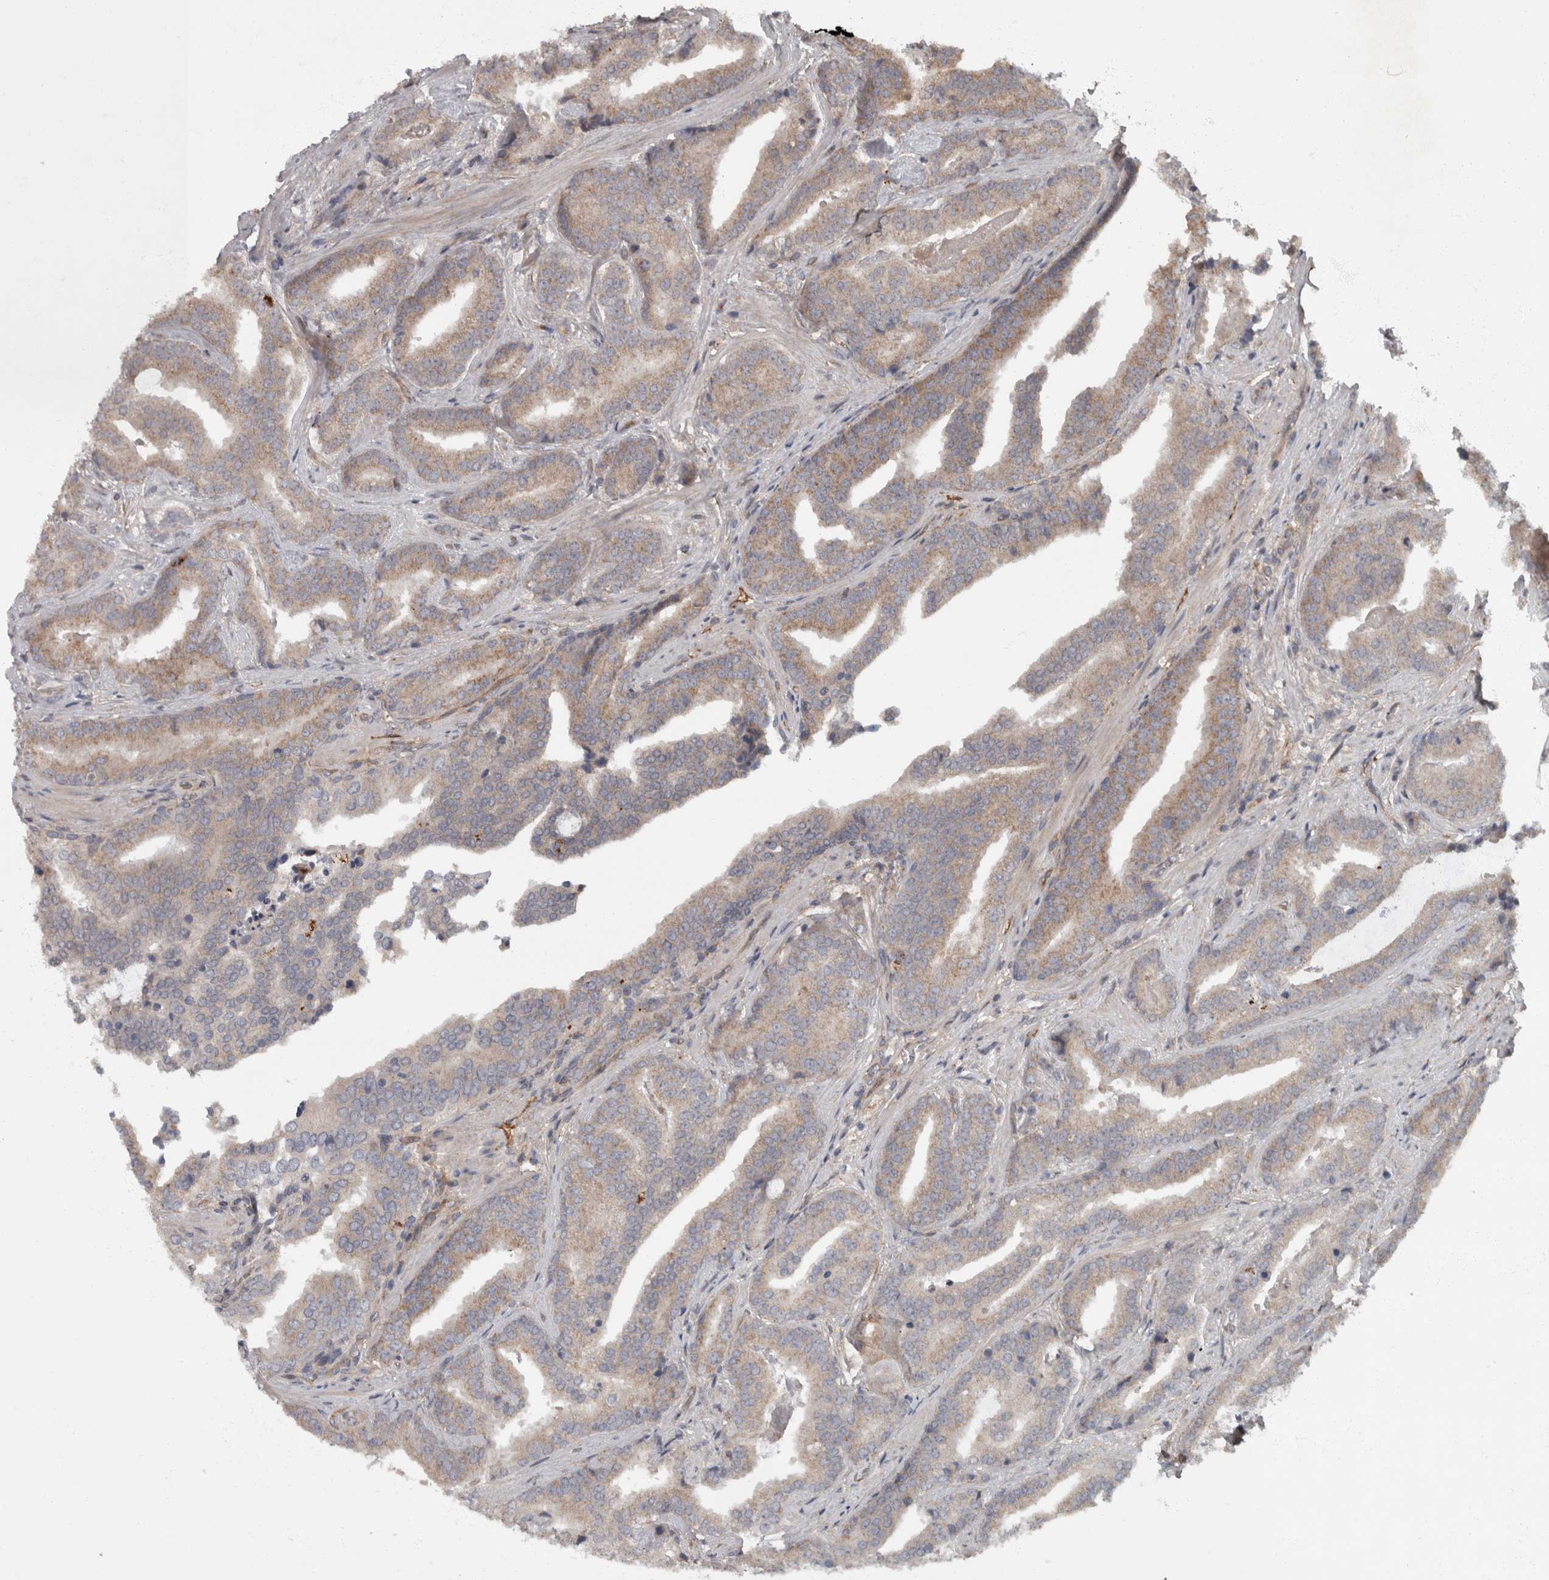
{"staining": {"intensity": "weak", "quantity": "25%-75%", "location": "cytoplasmic/membranous"}, "tissue": "prostate cancer", "cell_type": "Tumor cells", "image_type": "cancer", "snomed": [{"axis": "morphology", "description": "Adenocarcinoma, Low grade"}, {"axis": "topography", "description": "Prostate"}], "caption": "Protein expression analysis of prostate low-grade adenocarcinoma reveals weak cytoplasmic/membranous positivity in approximately 25%-75% of tumor cells.", "gene": "VEGFD", "patient": {"sex": "male", "age": 67}}